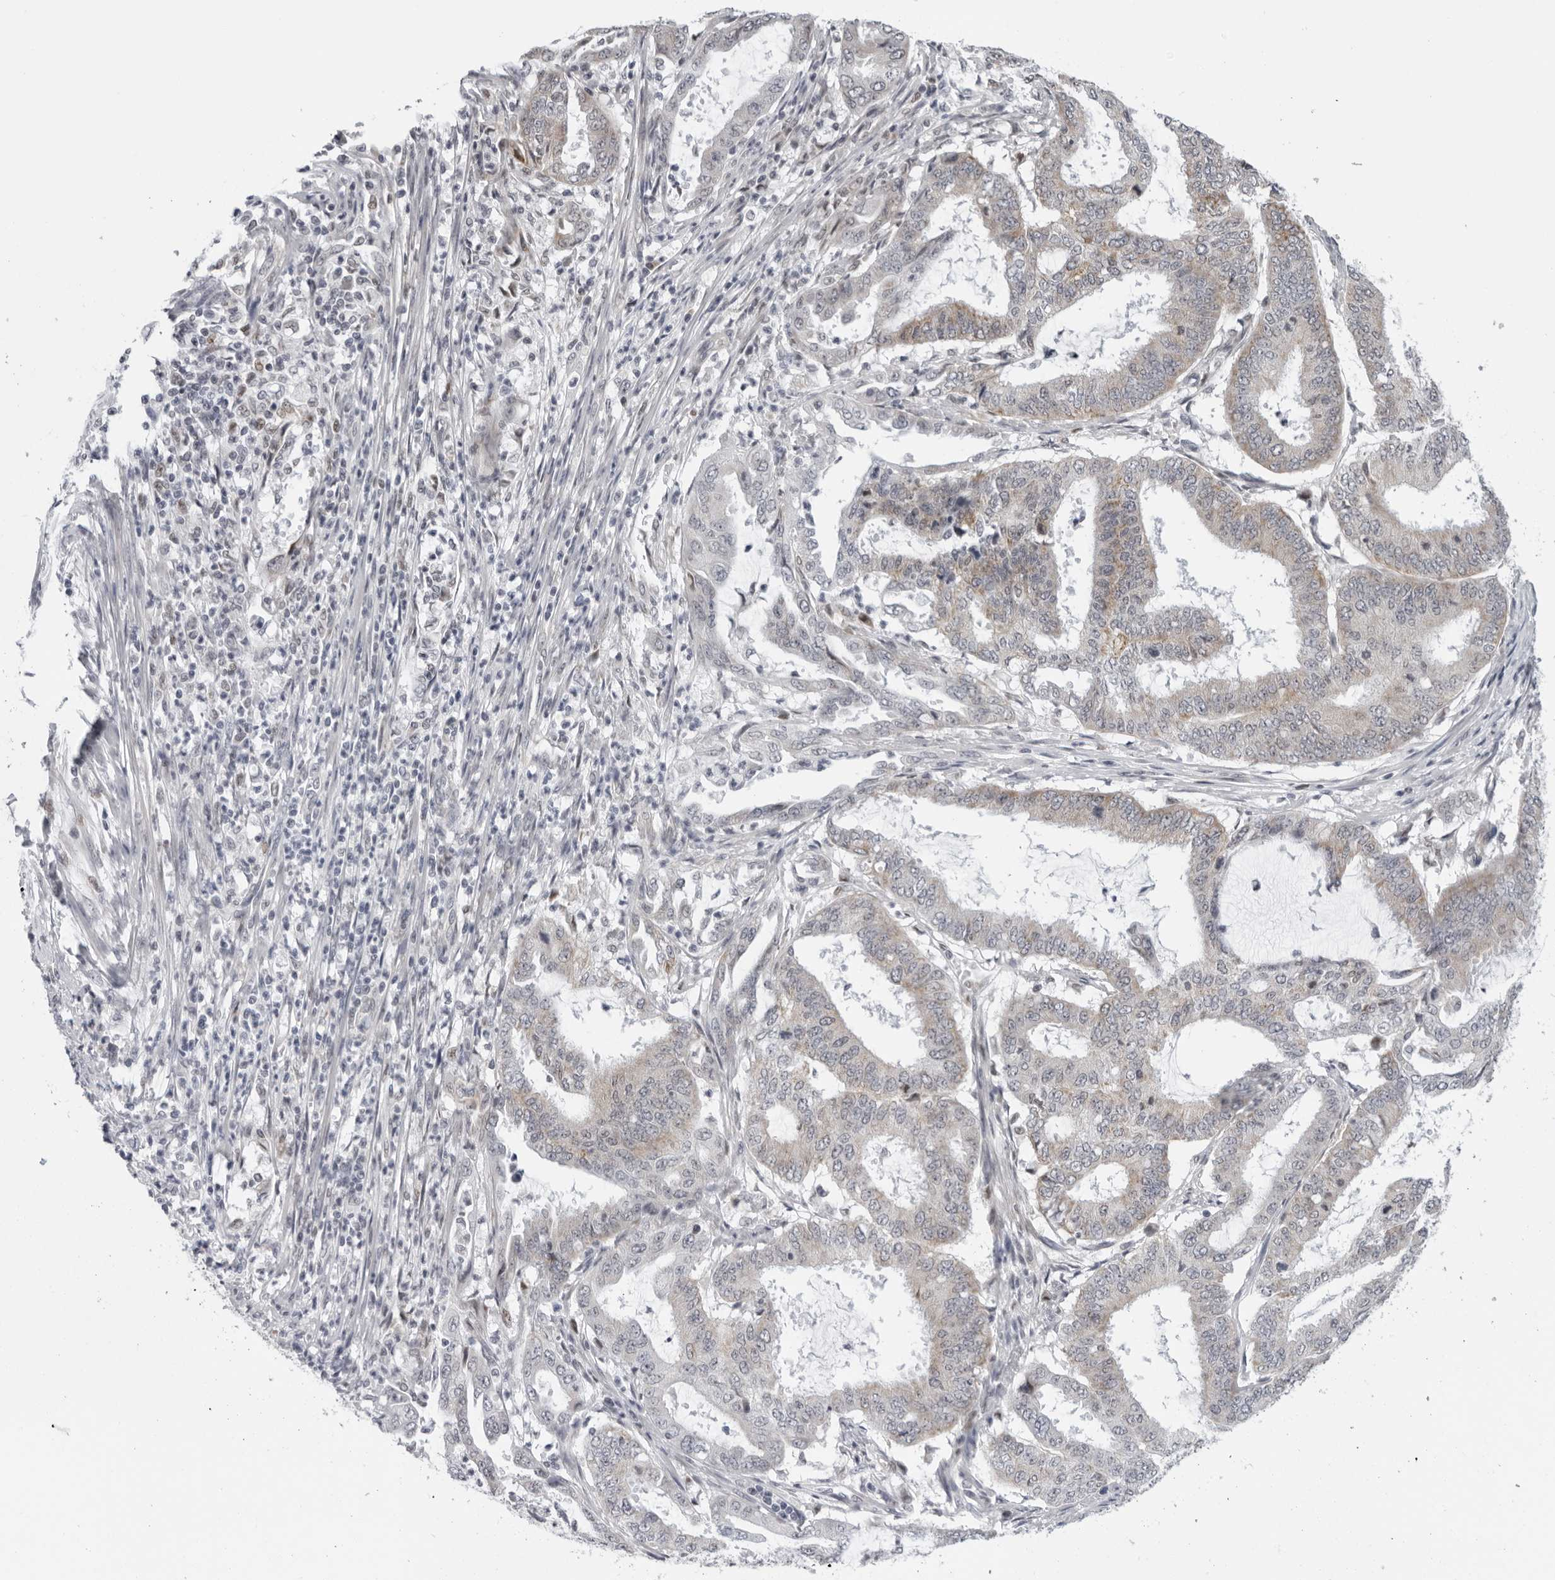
{"staining": {"intensity": "weak", "quantity": "25%-75%", "location": "cytoplasmic/membranous"}, "tissue": "endometrial cancer", "cell_type": "Tumor cells", "image_type": "cancer", "snomed": [{"axis": "morphology", "description": "Adenocarcinoma, NOS"}, {"axis": "topography", "description": "Endometrium"}], "caption": "Brown immunohistochemical staining in endometrial cancer shows weak cytoplasmic/membranous positivity in approximately 25%-75% of tumor cells.", "gene": "CPT2", "patient": {"sex": "female", "age": 51}}